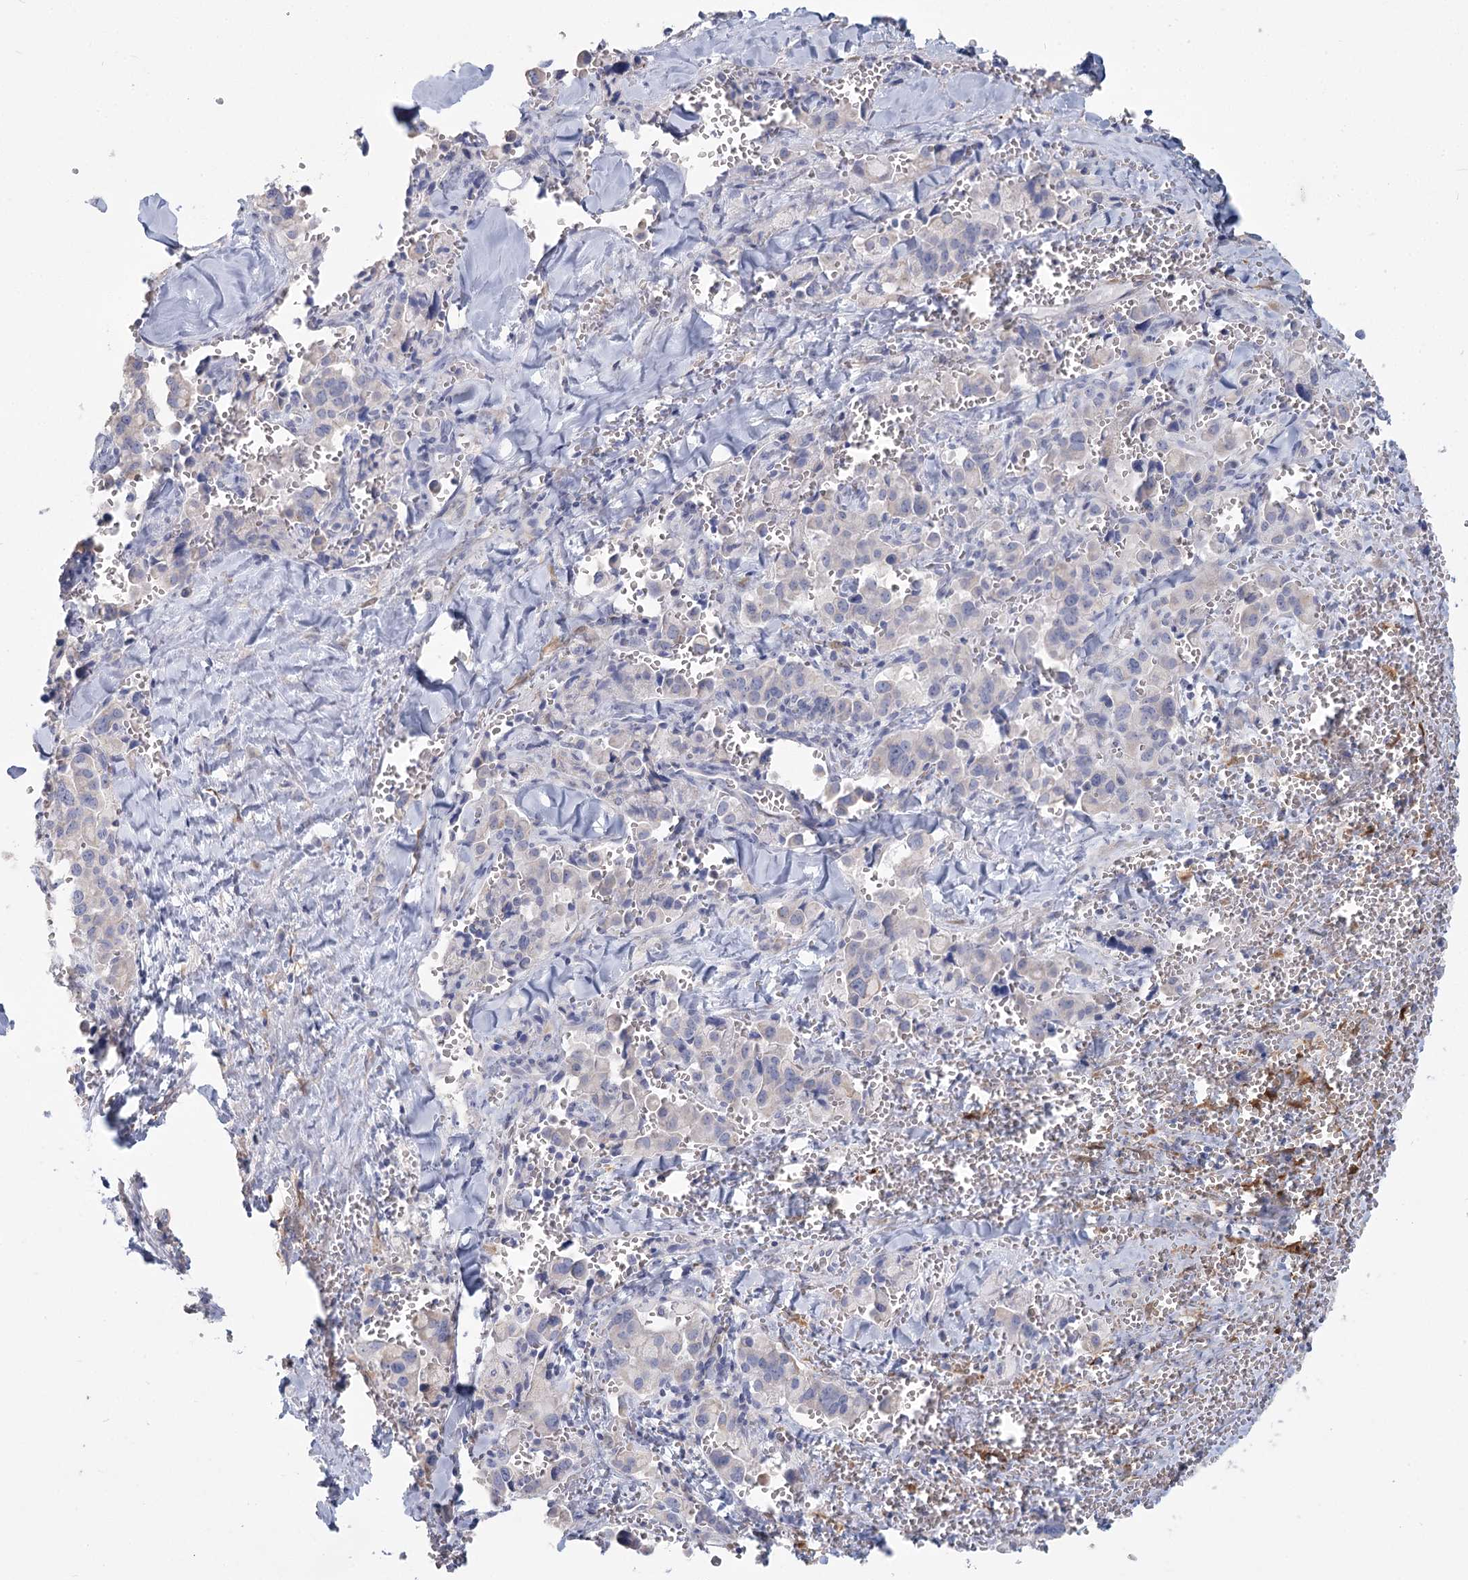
{"staining": {"intensity": "negative", "quantity": "none", "location": "none"}, "tissue": "pancreatic cancer", "cell_type": "Tumor cells", "image_type": "cancer", "snomed": [{"axis": "morphology", "description": "Adenocarcinoma, NOS"}, {"axis": "topography", "description": "Pancreas"}], "caption": "This is an immunohistochemistry (IHC) image of pancreatic cancer. There is no staining in tumor cells.", "gene": "CNTLN", "patient": {"sex": "male", "age": 65}}